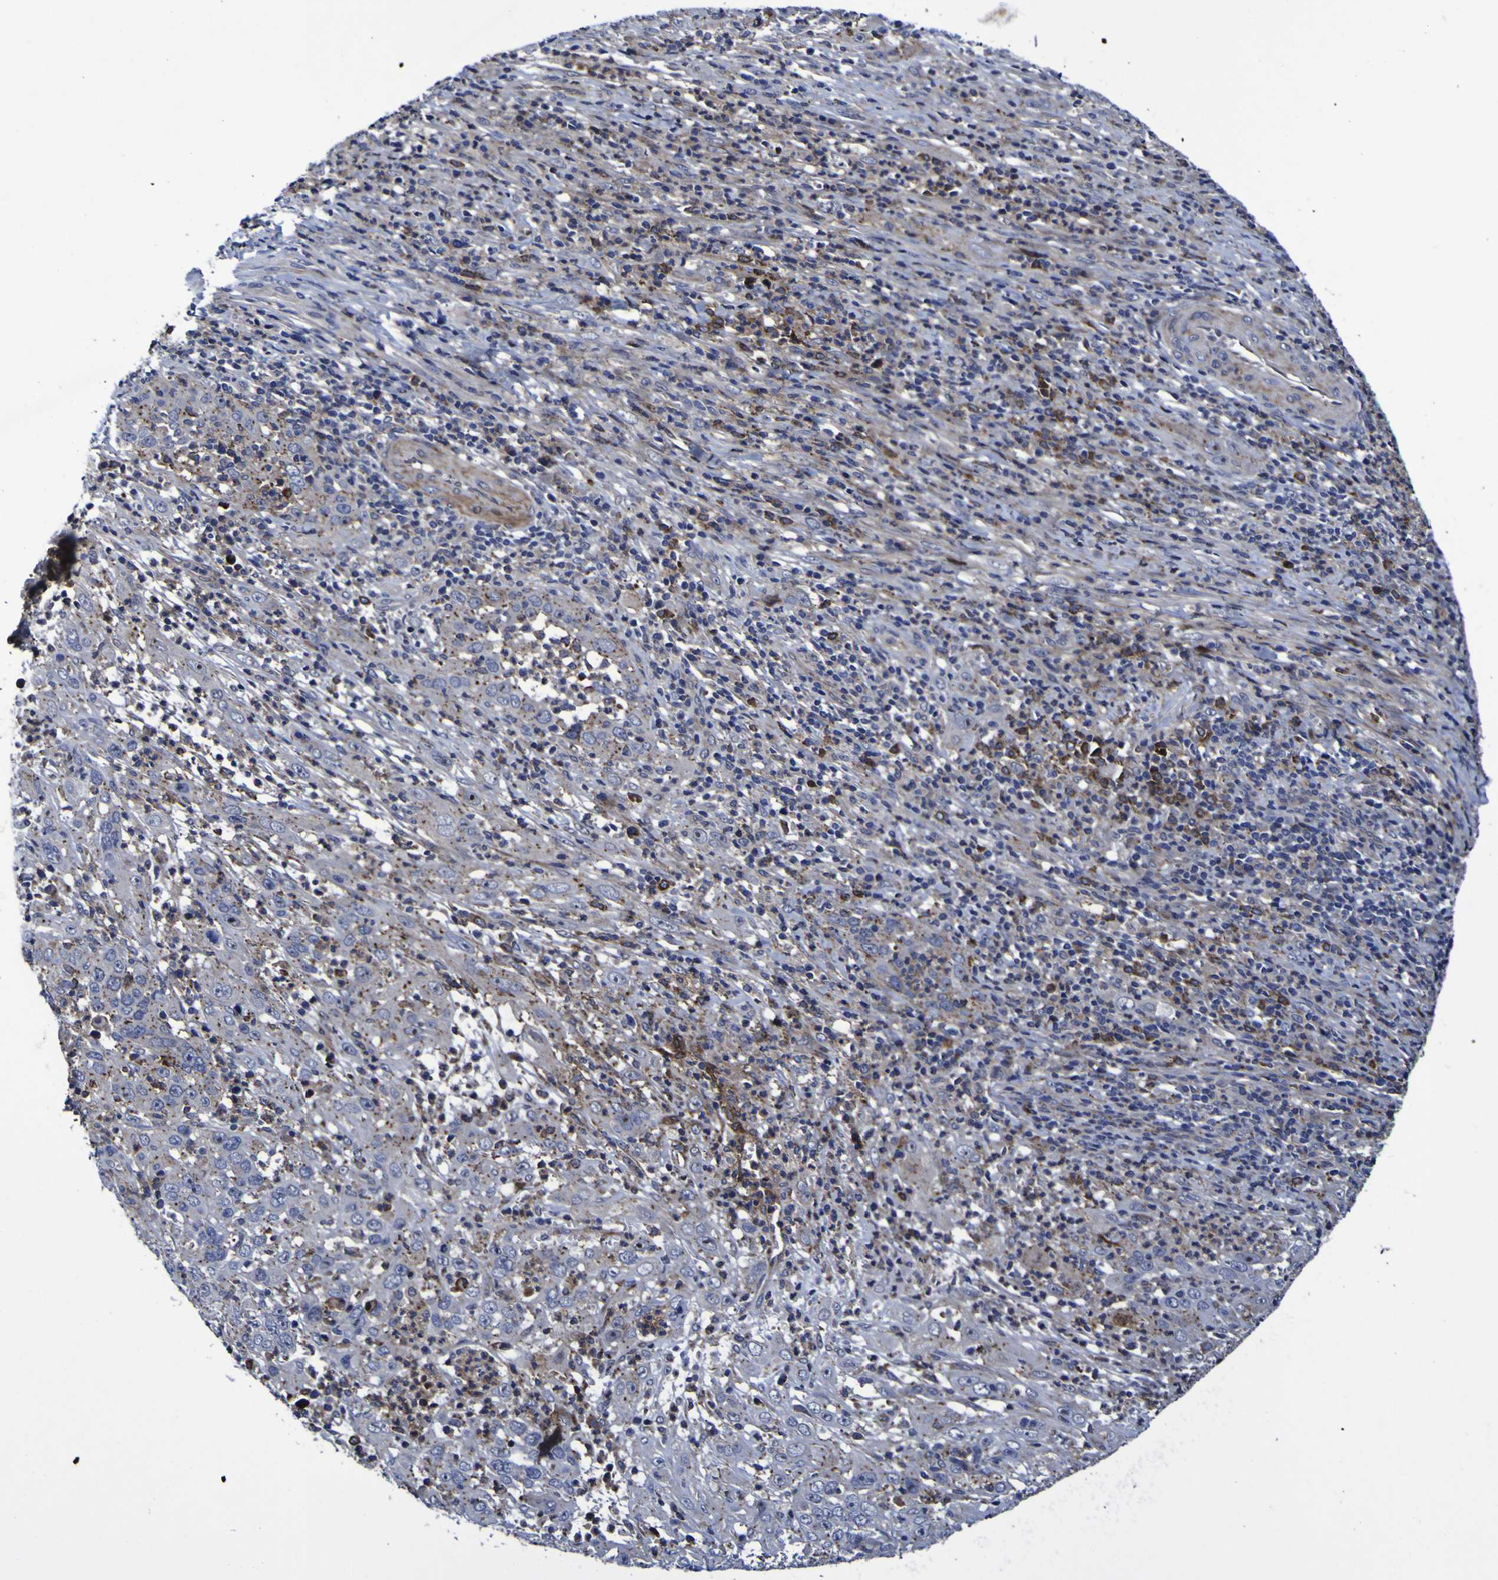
{"staining": {"intensity": "moderate", "quantity": "<25%", "location": "cytoplasmic/membranous"}, "tissue": "cervical cancer", "cell_type": "Tumor cells", "image_type": "cancer", "snomed": [{"axis": "morphology", "description": "Squamous cell carcinoma, NOS"}, {"axis": "topography", "description": "Cervix"}], "caption": "Immunohistochemistry (IHC) (DAB (3,3'-diaminobenzidine)) staining of cervical cancer (squamous cell carcinoma) exhibits moderate cytoplasmic/membranous protein expression in about <25% of tumor cells. Using DAB (3,3'-diaminobenzidine) (brown) and hematoxylin (blue) stains, captured at high magnification using brightfield microscopy.", "gene": "MGLL", "patient": {"sex": "female", "age": 32}}